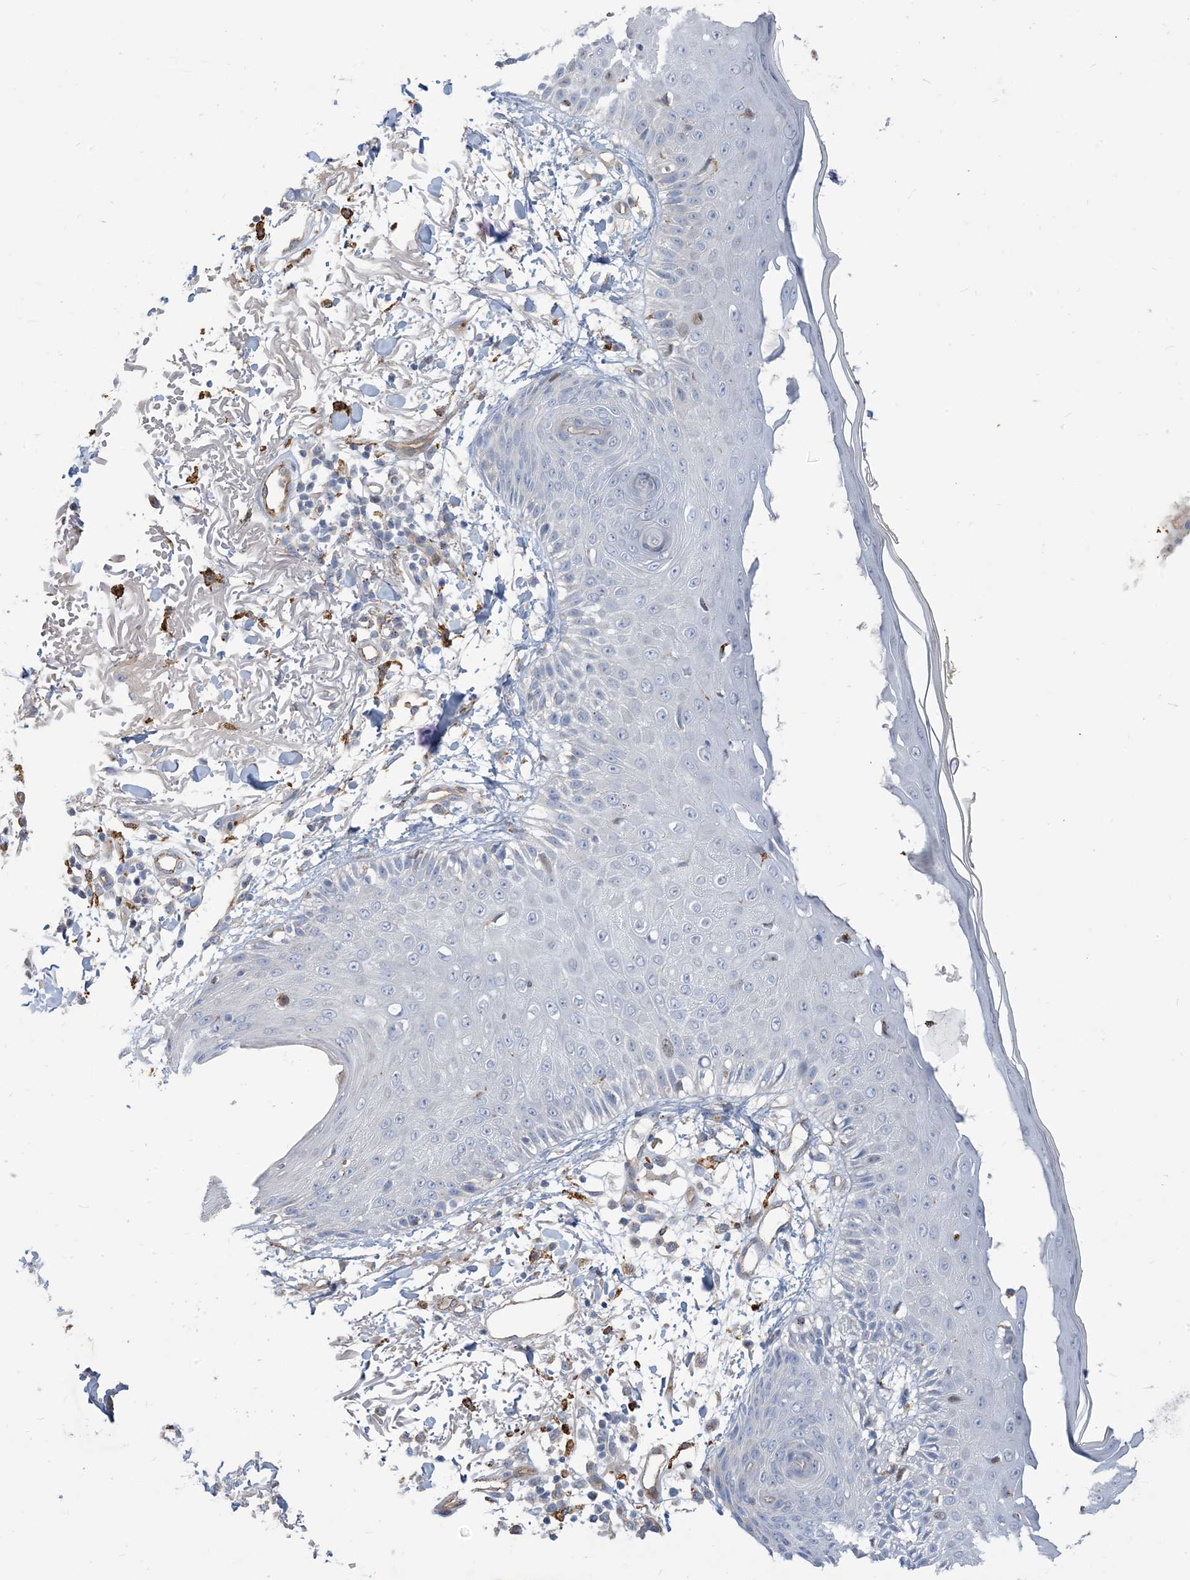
{"staining": {"intensity": "weak", "quantity": ">75%", "location": "cytoplasmic/membranous"}, "tissue": "skin", "cell_type": "Fibroblasts", "image_type": "normal", "snomed": [{"axis": "morphology", "description": "Normal tissue, NOS"}, {"axis": "morphology", "description": "Squamous cell carcinoma, NOS"}, {"axis": "topography", "description": "Skin"}, {"axis": "topography", "description": "Peripheral nerve tissue"}], "caption": "Immunohistochemical staining of normal human skin displays >75% levels of weak cytoplasmic/membranous protein expression in approximately >75% of fibroblasts. The staining is performed using DAB brown chromogen to label protein expression. The nuclei are counter-stained blue using hematoxylin.", "gene": "PEAR1", "patient": {"sex": "male", "age": 83}}